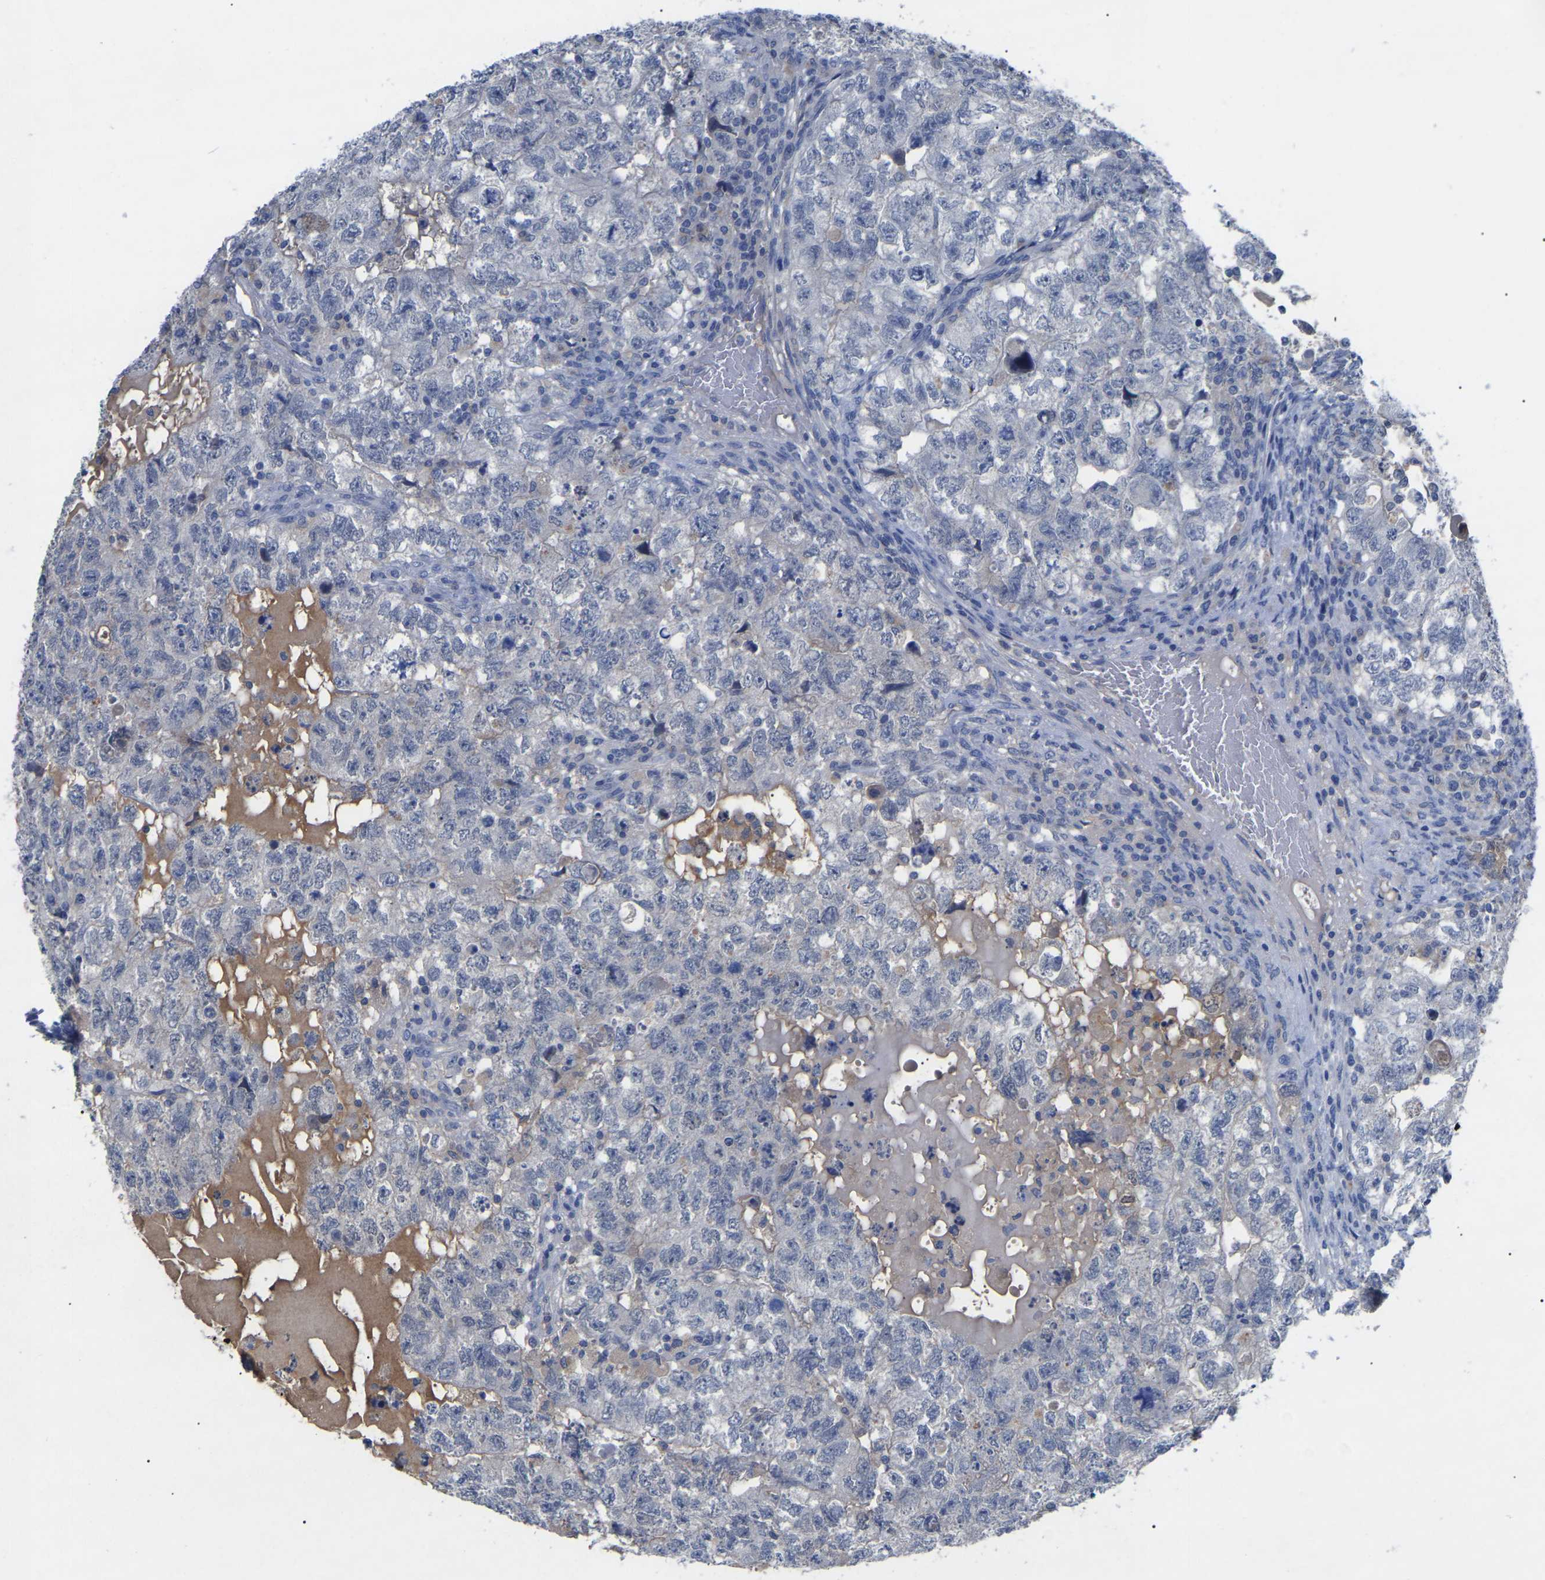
{"staining": {"intensity": "negative", "quantity": "none", "location": "none"}, "tissue": "testis cancer", "cell_type": "Tumor cells", "image_type": "cancer", "snomed": [{"axis": "morphology", "description": "Carcinoma, Embryonal, NOS"}, {"axis": "topography", "description": "Testis"}], "caption": "Protein analysis of testis embryonal carcinoma displays no significant positivity in tumor cells.", "gene": "SMPD2", "patient": {"sex": "male", "age": 36}}